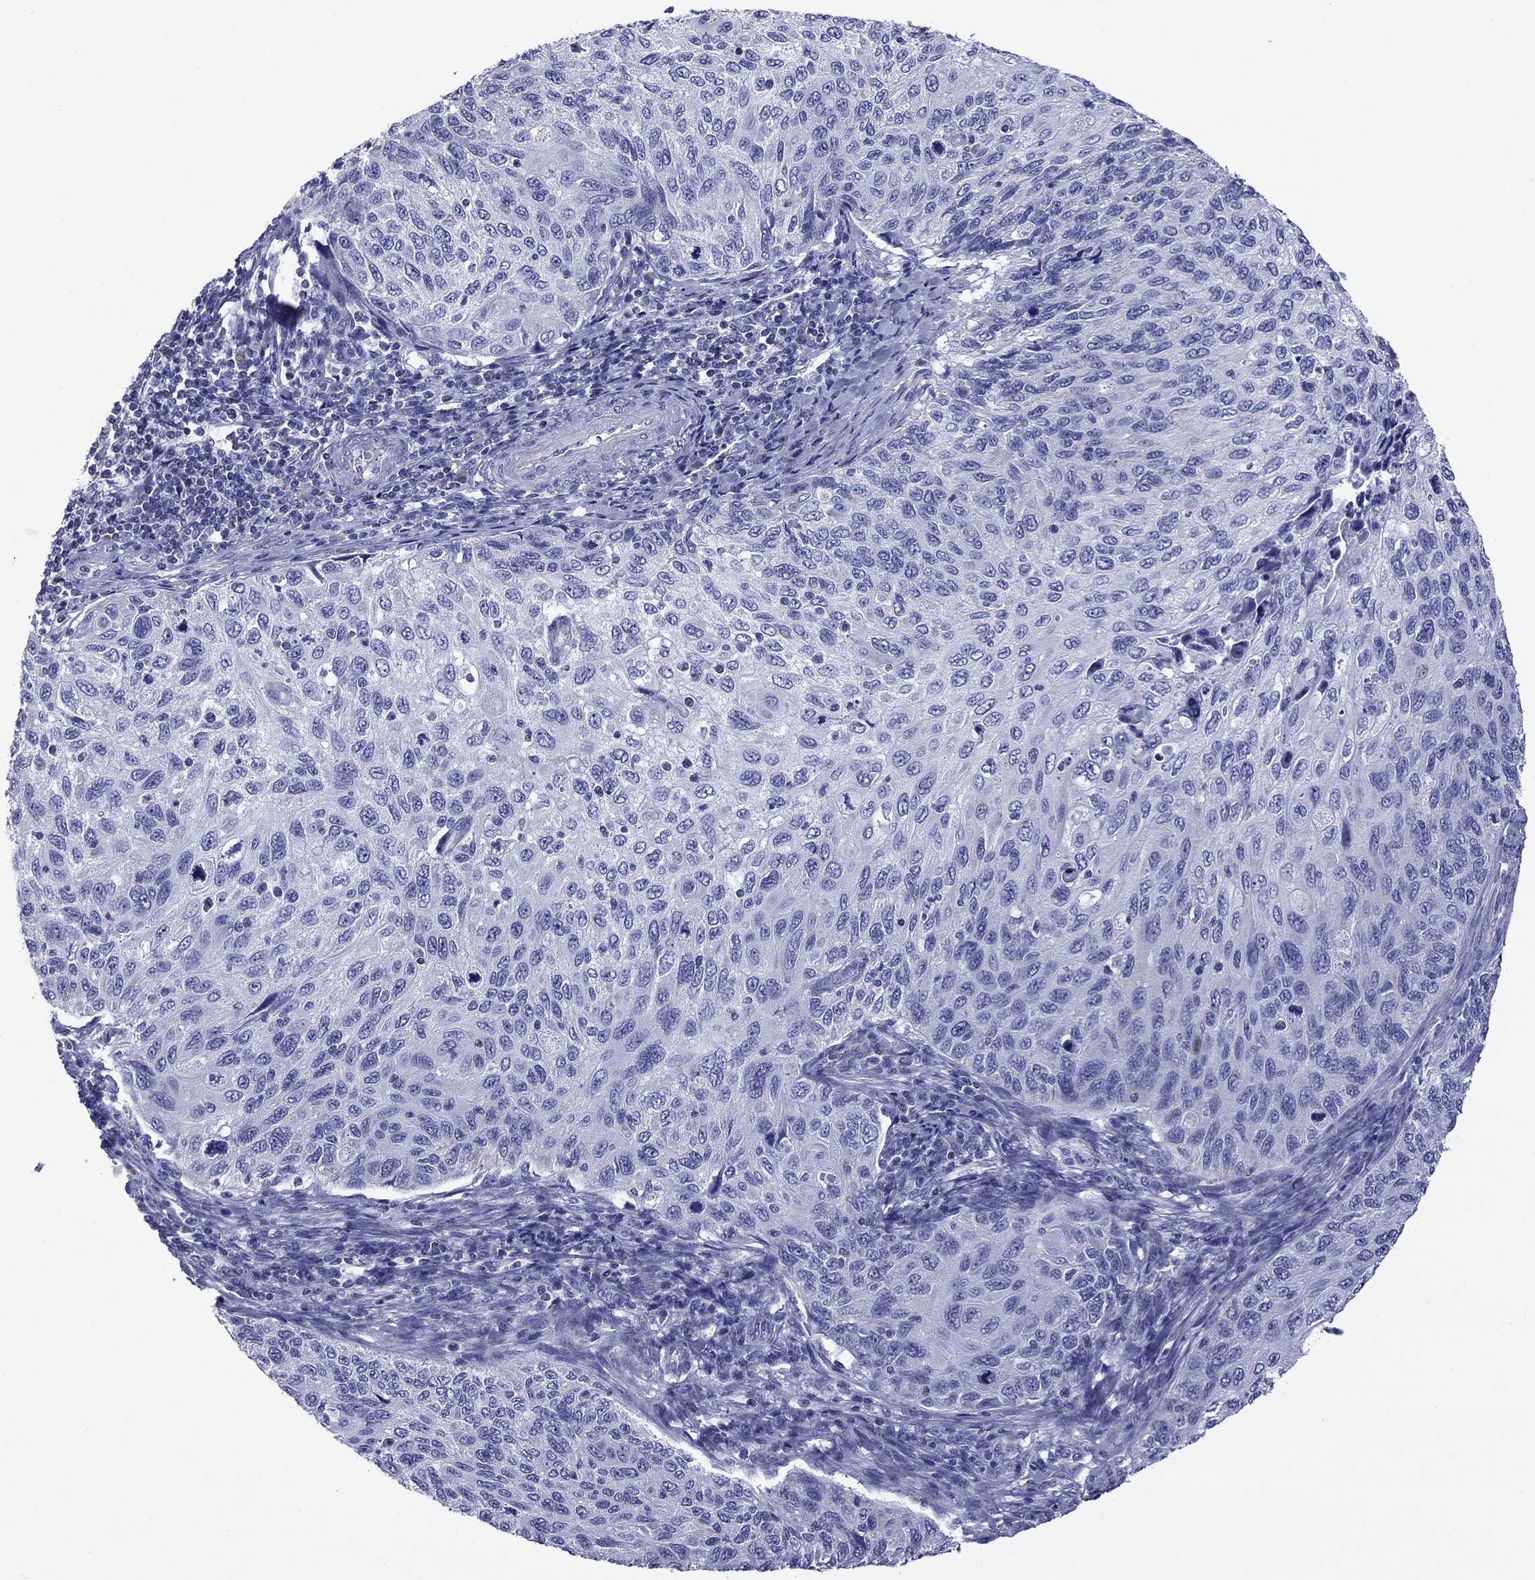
{"staining": {"intensity": "negative", "quantity": "none", "location": "none"}, "tissue": "cervical cancer", "cell_type": "Tumor cells", "image_type": "cancer", "snomed": [{"axis": "morphology", "description": "Squamous cell carcinoma, NOS"}, {"axis": "topography", "description": "Cervix"}], "caption": "Immunohistochemical staining of cervical cancer (squamous cell carcinoma) demonstrates no significant positivity in tumor cells.", "gene": "ACADSB", "patient": {"sex": "female", "age": 70}}